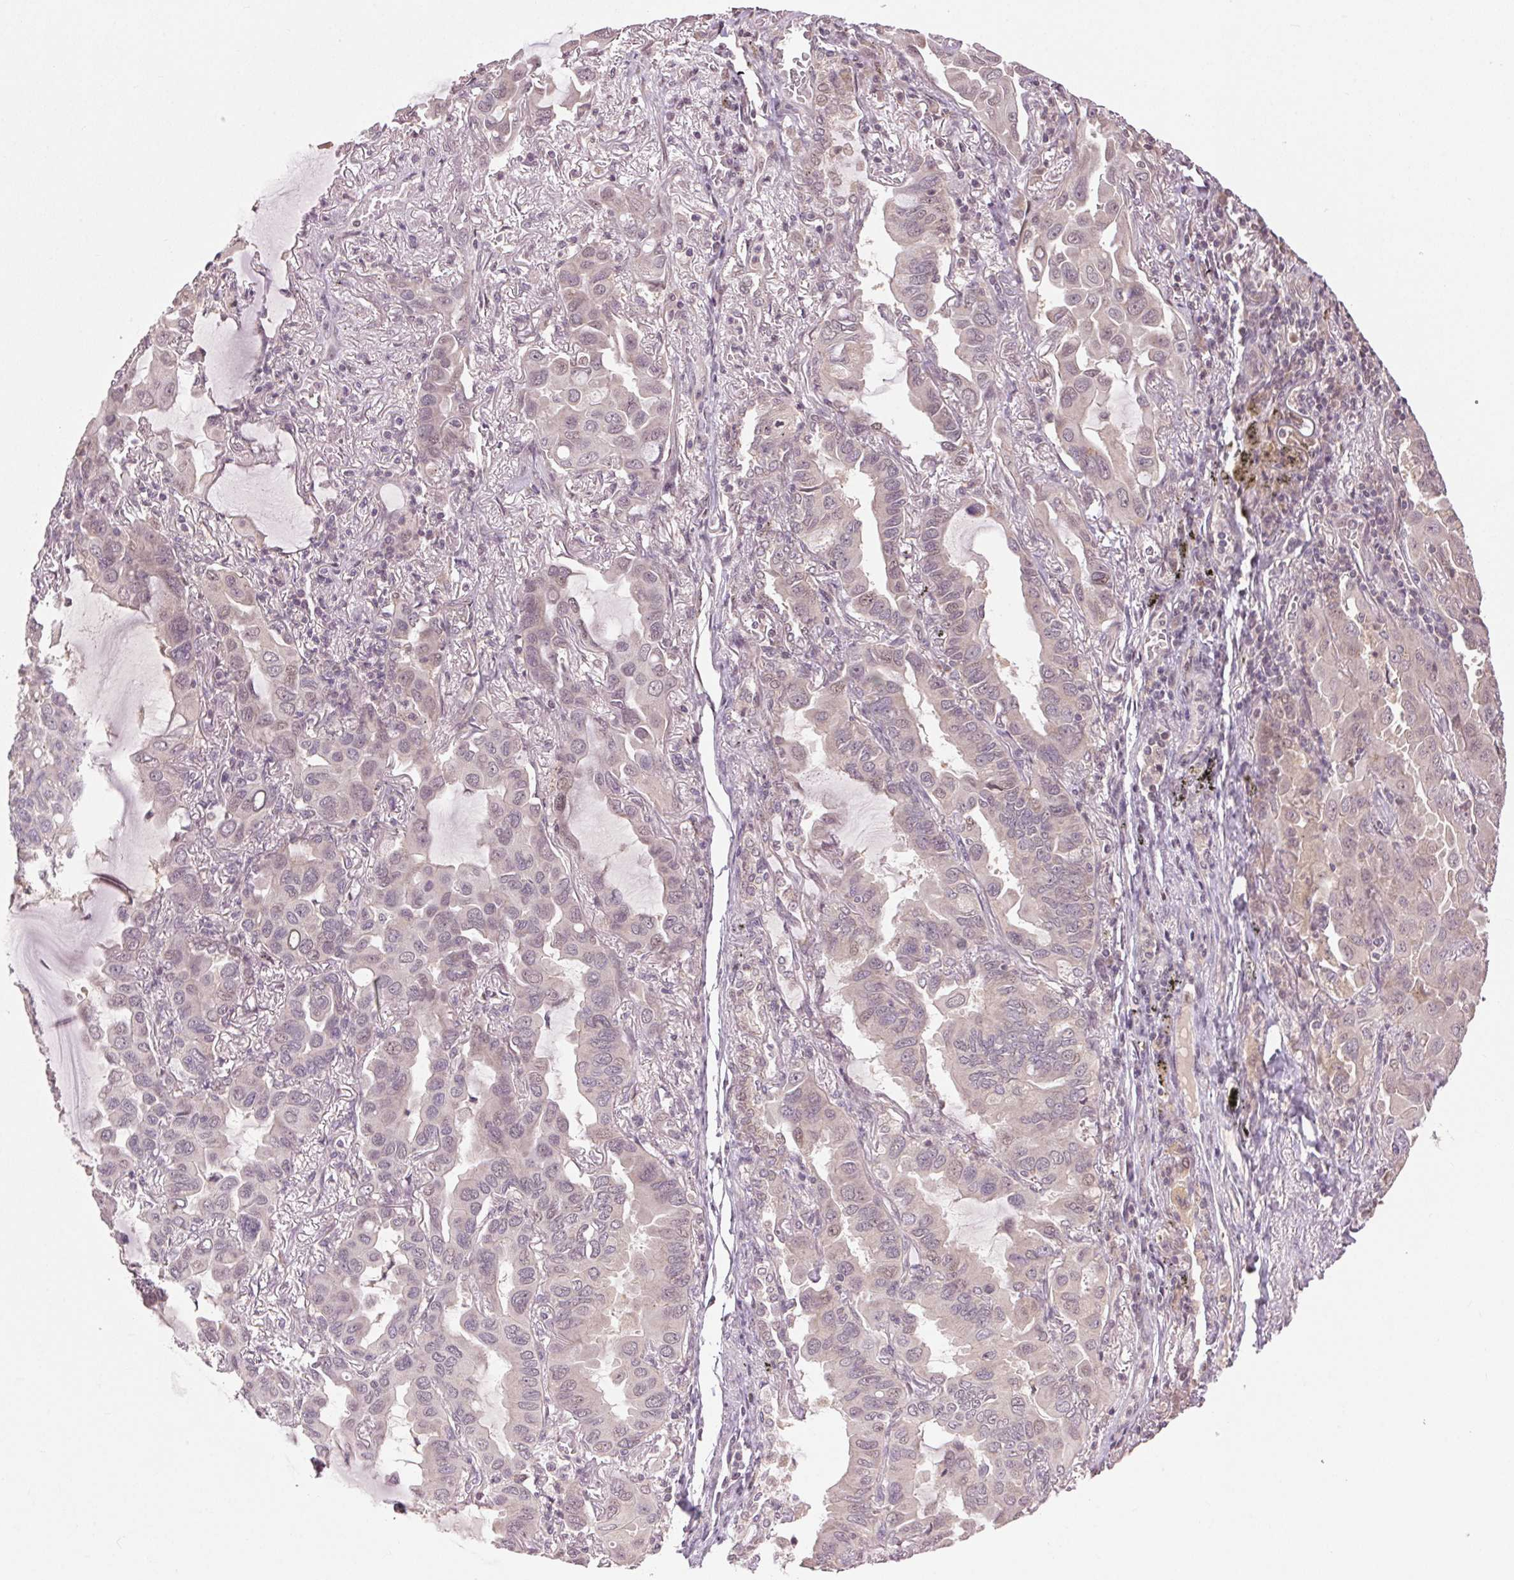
{"staining": {"intensity": "negative", "quantity": "none", "location": "none"}, "tissue": "lung cancer", "cell_type": "Tumor cells", "image_type": "cancer", "snomed": [{"axis": "morphology", "description": "Adenocarcinoma, NOS"}, {"axis": "topography", "description": "Lung"}], "caption": "A high-resolution micrograph shows immunohistochemistry (IHC) staining of lung adenocarcinoma, which demonstrates no significant staining in tumor cells.", "gene": "ATP1B3", "patient": {"sex": "male", "age": 64}}